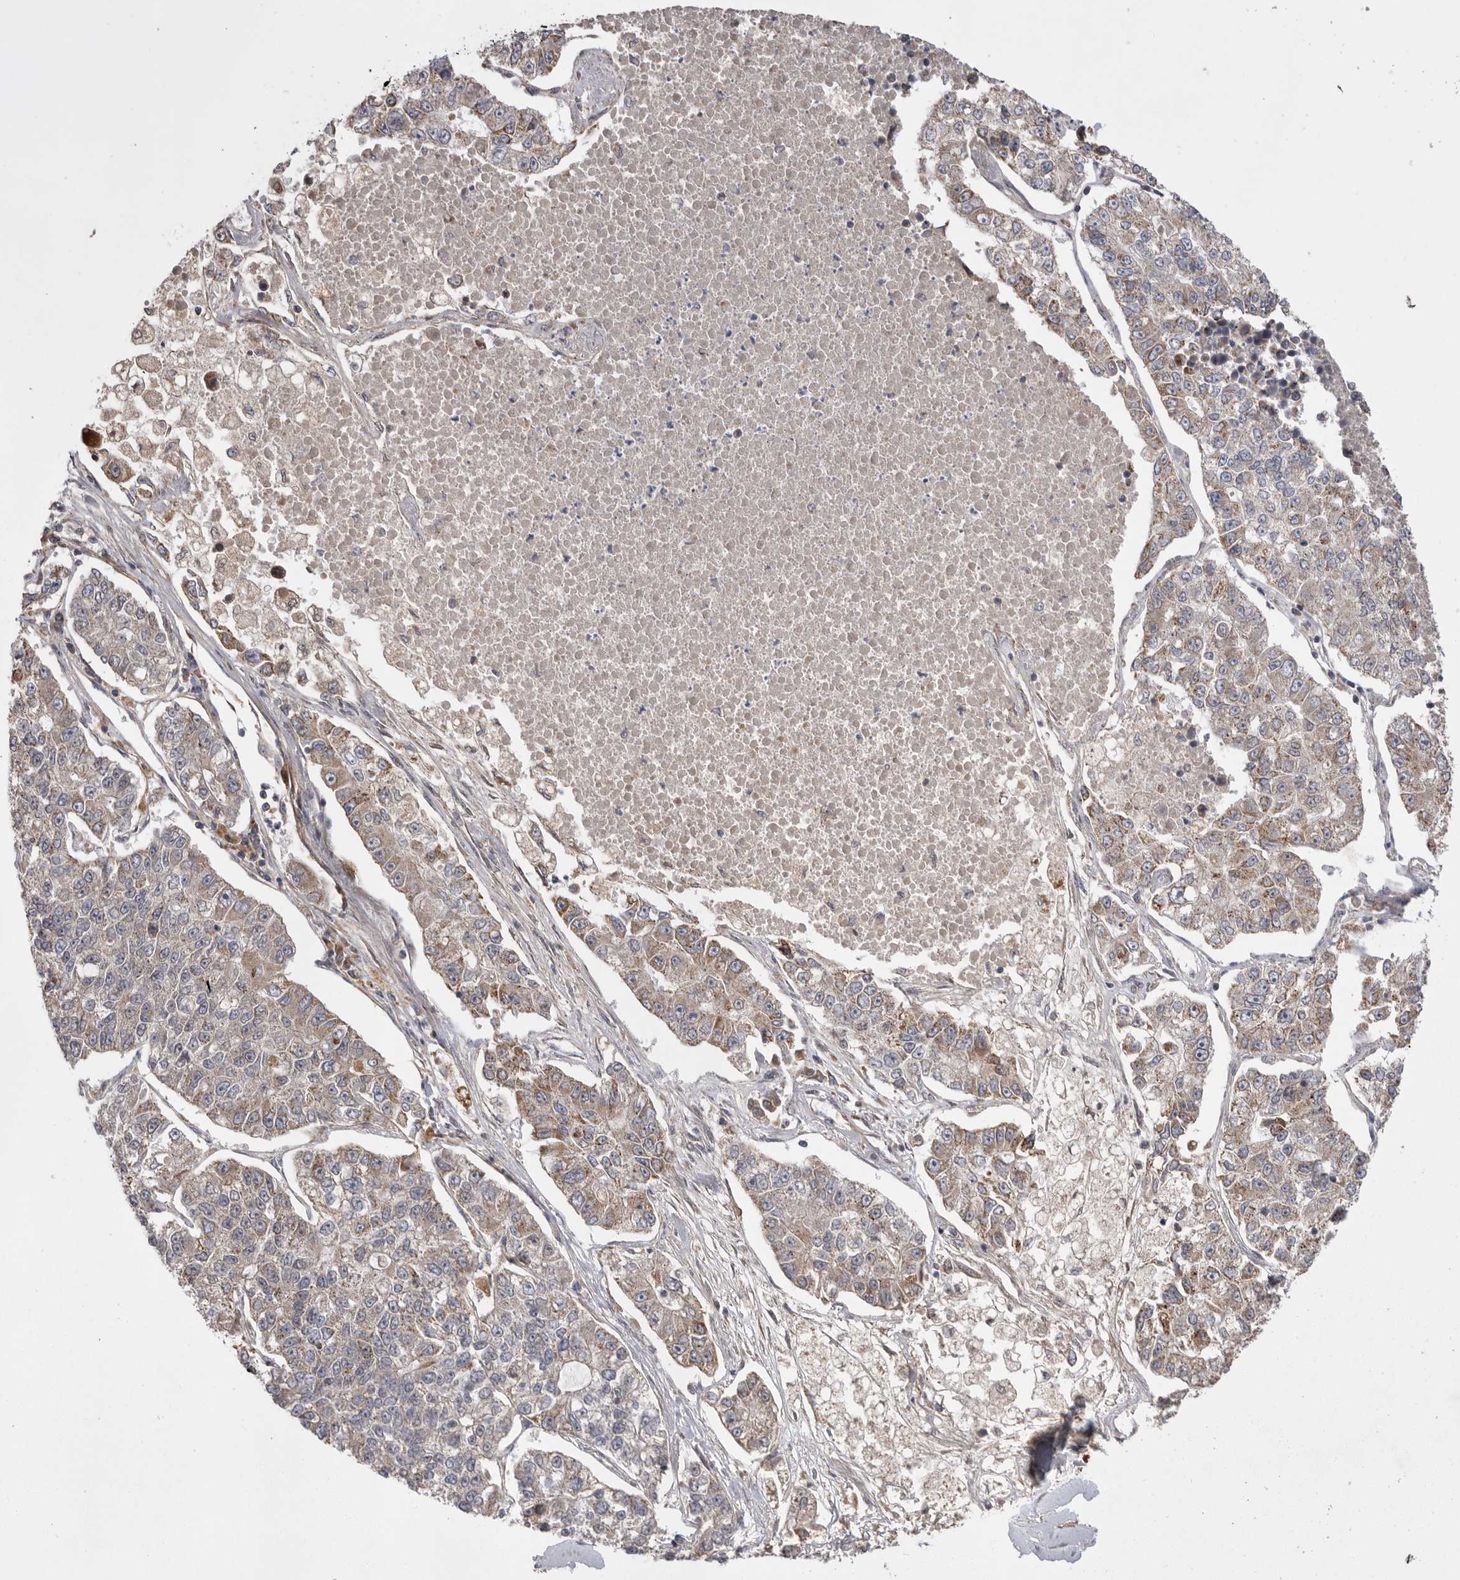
{"staining": {"intensity": "weak", "quantity": "25%-75%", "location": "cytoplasmic/membranous"}, "tissue": "lung cancer", "cell_type": "Tumor cells", "image_type": "cancer", "snomed": [{"axis": "morphology", "description": "Adenocarcinoma, NOS"}, {"axis": "topography", "description": "Lung"}], "caption": "A brown stain highlights weak cytoplasmic/membranous positivity of a protein in lung cancer (adenocarcinoma) tumor cells.", "gene": "KYAT3", "patient": {"sex": "male", "age": 49}}